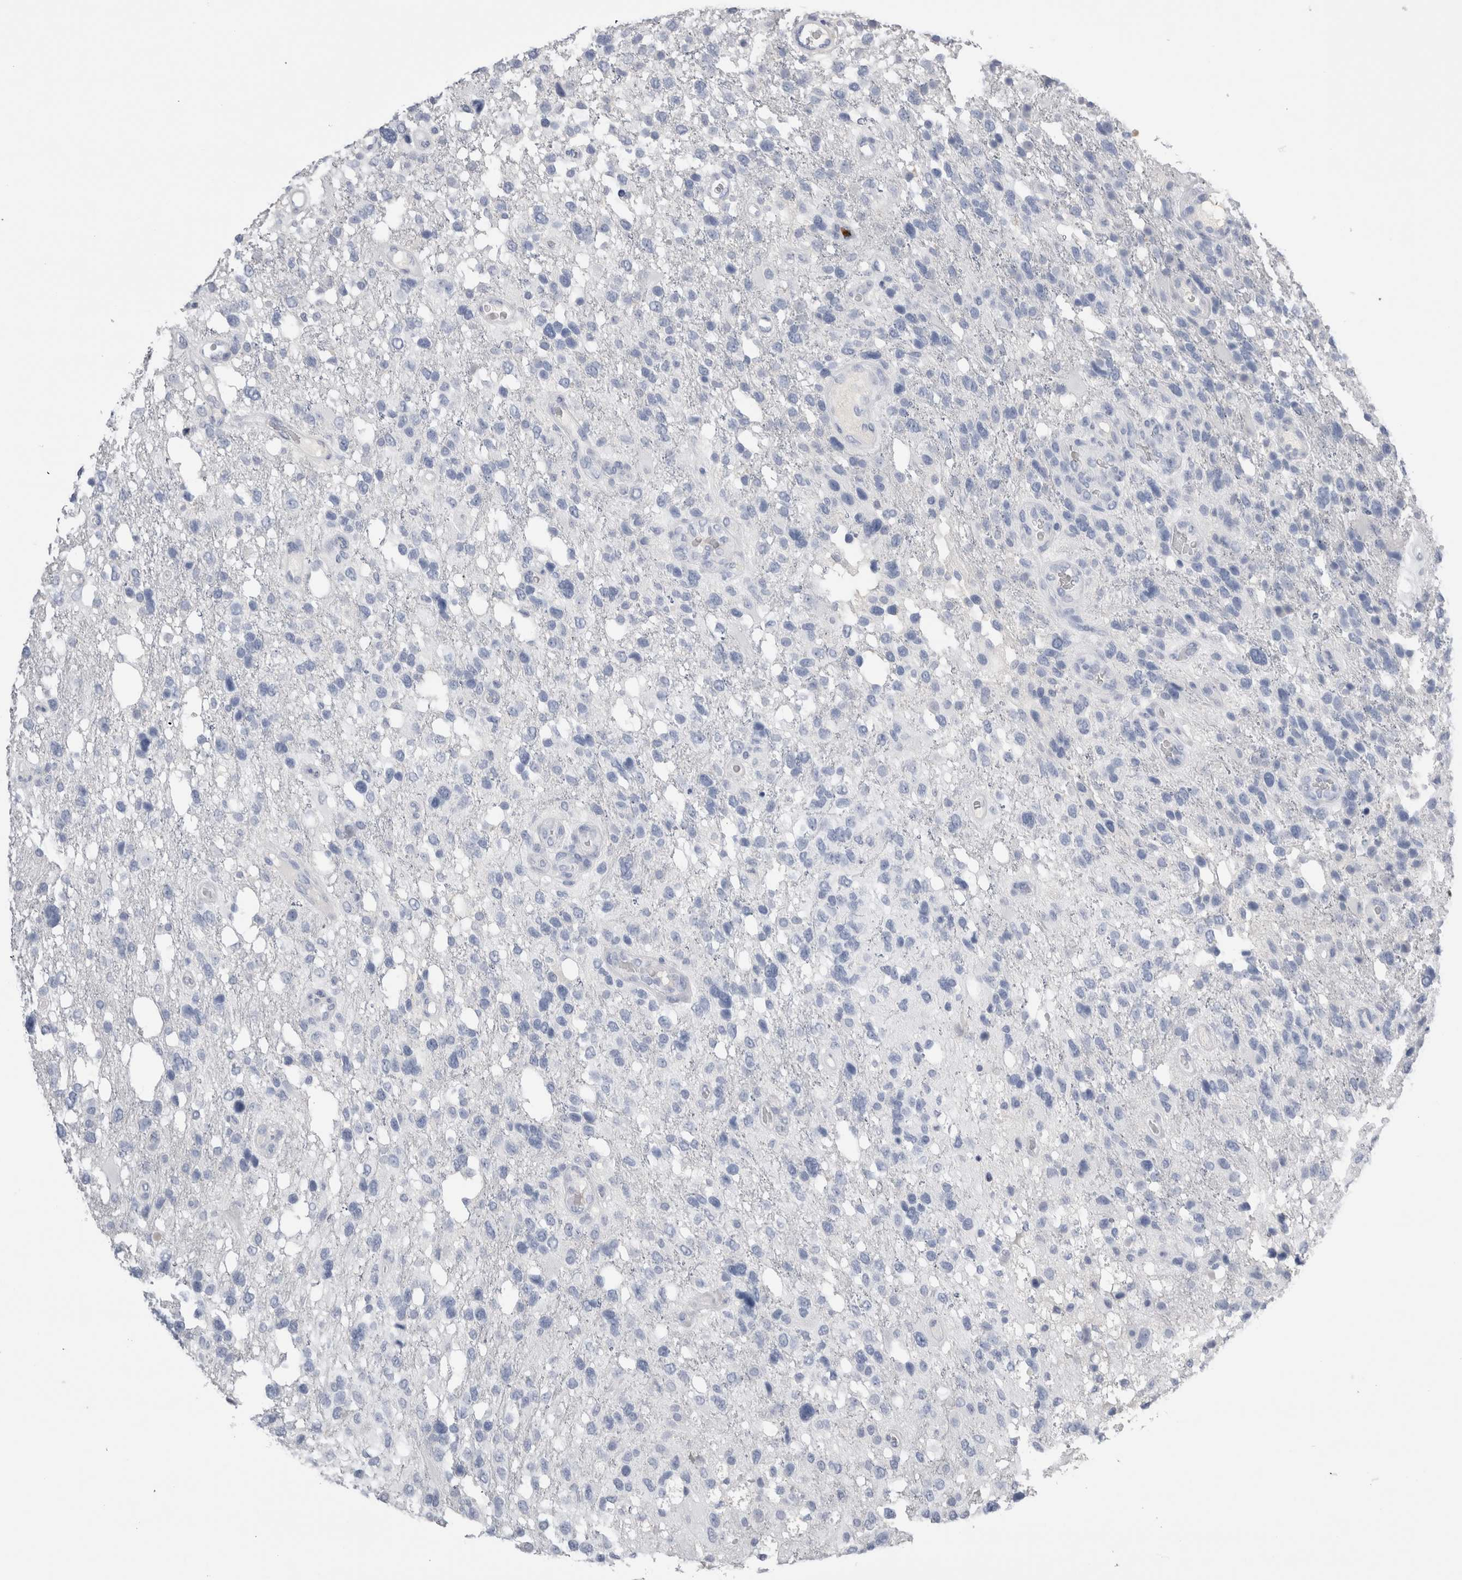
{"staining": {"intensity": "negative", "quantity": "none", "location": "none"}, "tissue": "glioma", "cell_type": "Tumor cells", "image_type": "cancer", "snomed": [{"axis": "morphology", "description": "Glioma, malignant, High grade"}, {"axis": "topography", "description": "Brain"}], "caption": "Tumor cells are negative for brown protein staining in glioma.", "gene": "S100A12", "patient": {"sex": "female", "age": 58}}